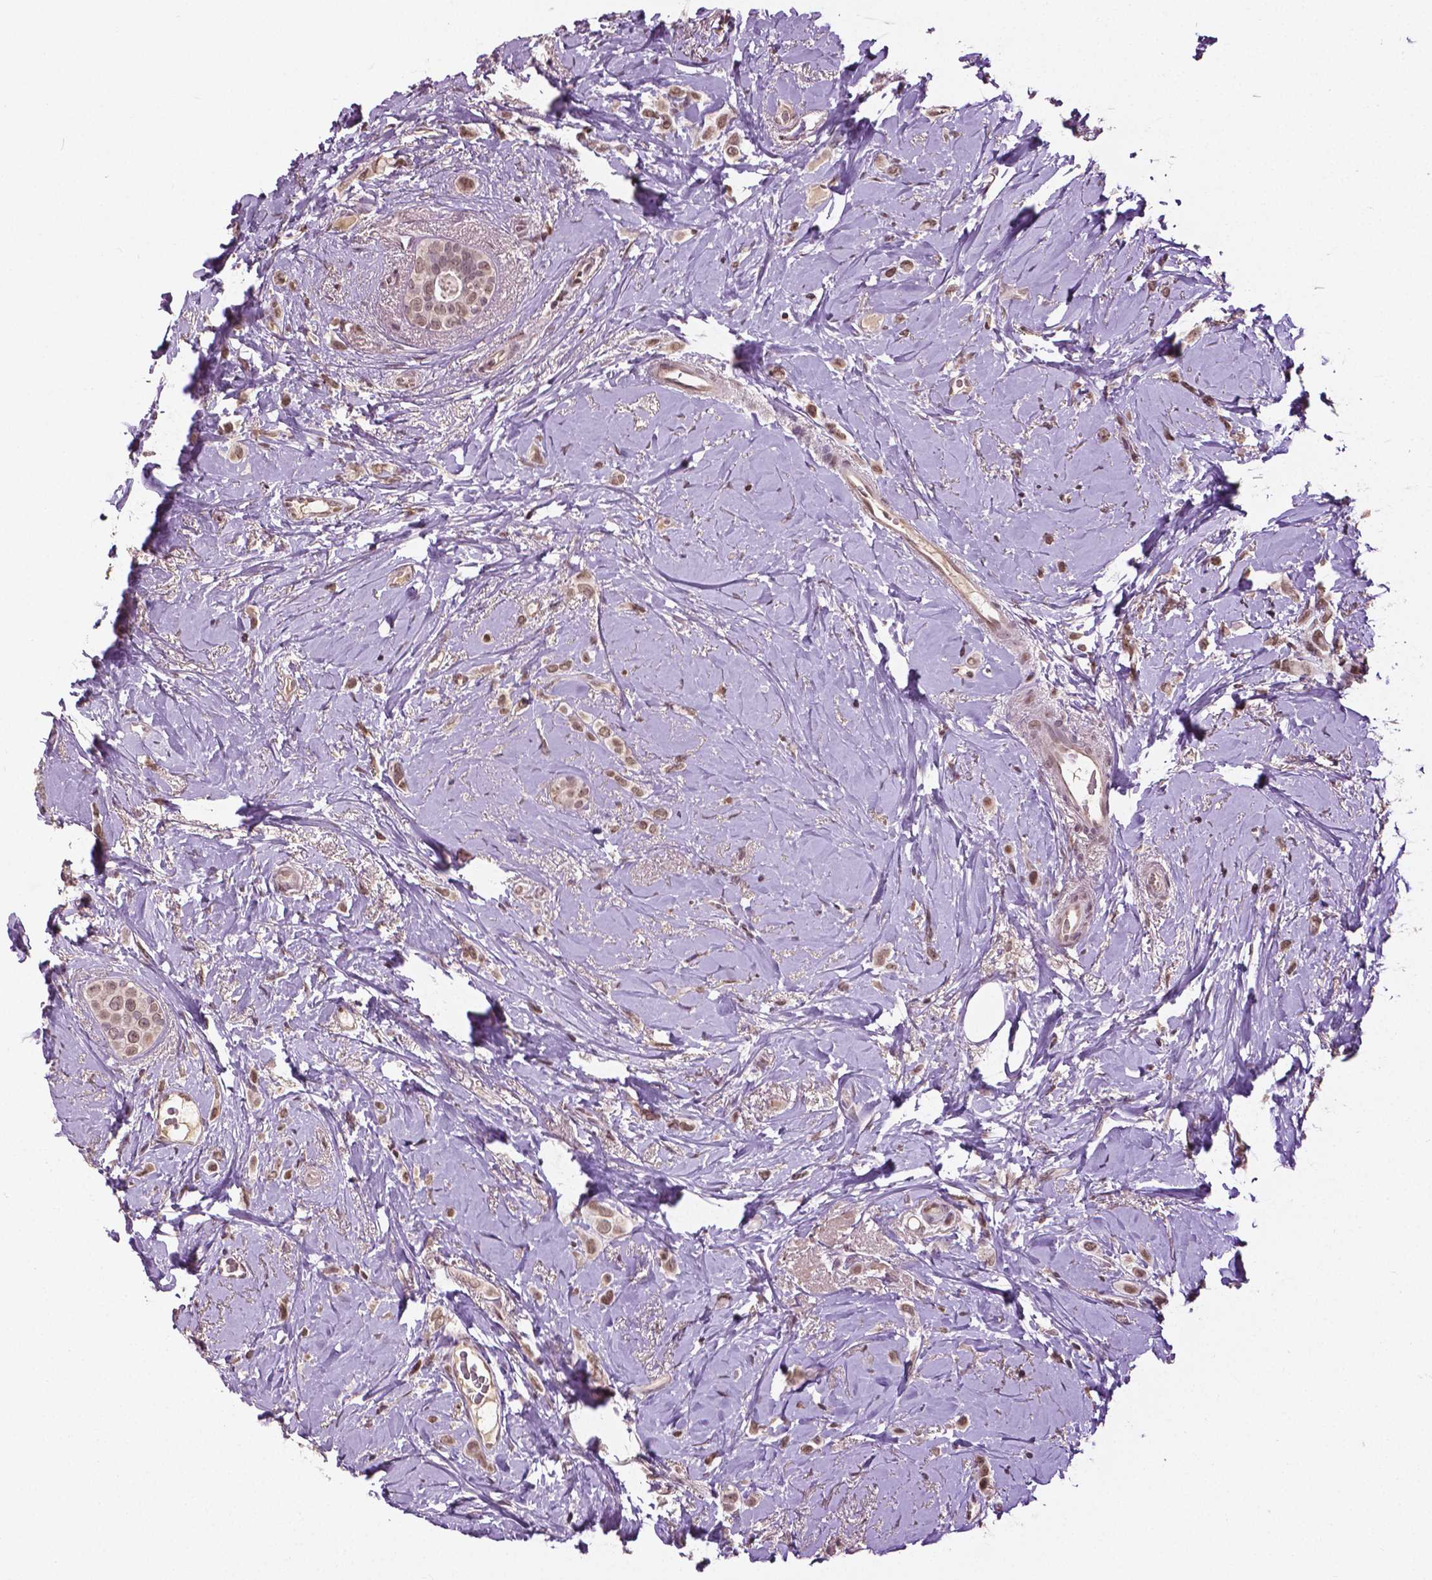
{"staining": {"intensity": "weak", "quantity": ">75%", "location": "nuclear"}, "tissue": "breast cancer", "cell_type": "Tumor cells", "image_type": "cancer", "snomed": [{"axis": "morphology", "description": "Lobular carcinoma"}, {"axis": "topography", "description": "Breast"}], "caption": "Immunohistochemical staining of human lobular carcinoma (breast) exhibits low levels of weak nuclear expression in about >75% of tumor cells.", "gene": "DLX5", "patient": {"sex": "female", "age": 66}}